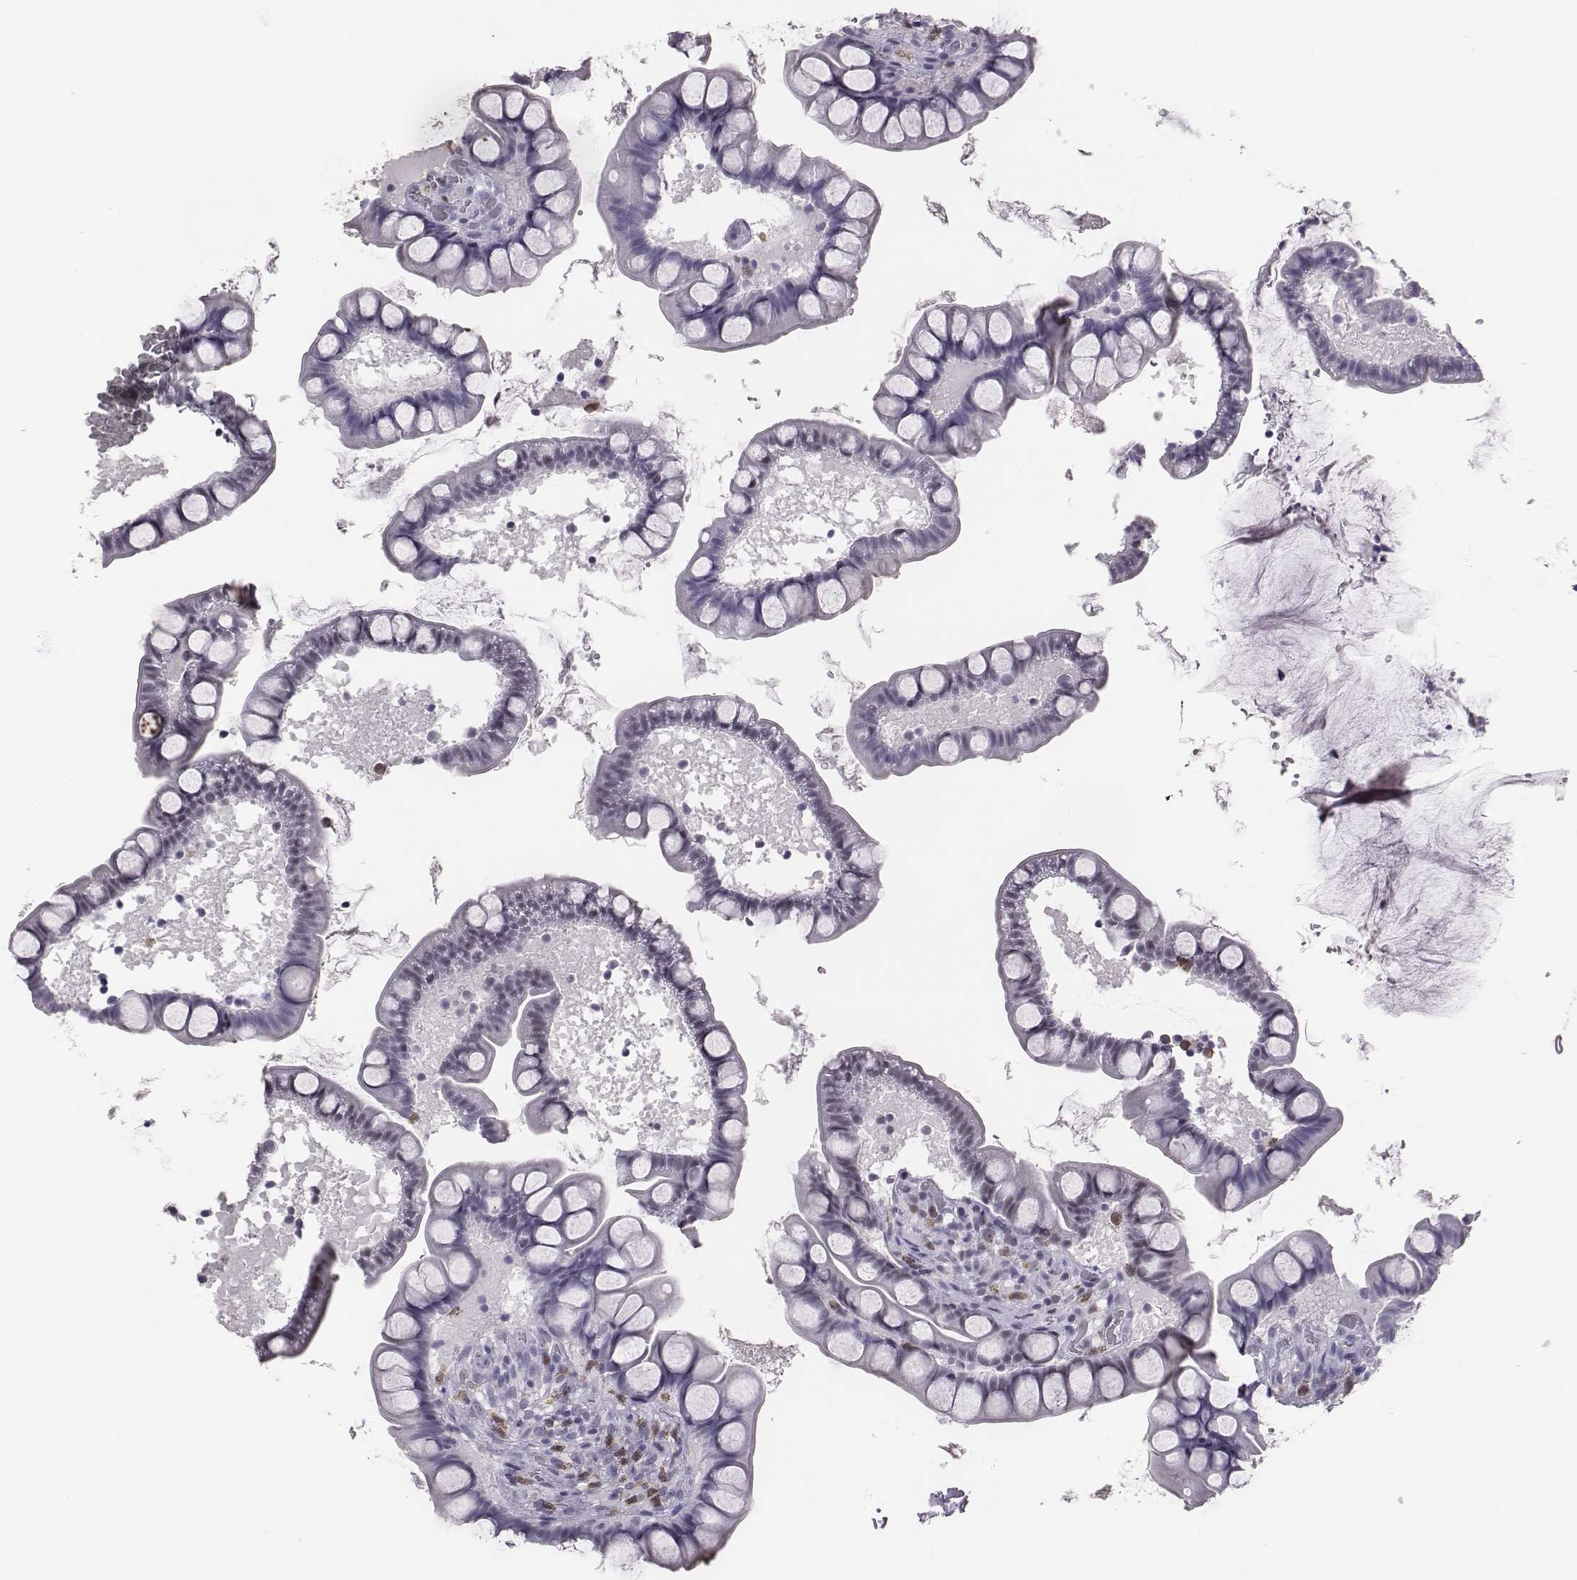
{"staining": {"intensity": "negative", "quantity": "none", "location": "none"}, "tissue": "small intestine", "cell_type": "Glandular cells", "image_type": "normal", "snomed": [{"axis": "morphology", "description": "Normal tissue, NOS"}, {"axis": "topography", "description": "Small intestine"}], "caption": "DAB (3,3'-diaminobenzidine) immunohistochemical staining of normal human small intestine displays no significant positivity in glandular cells.", "gene": "ACOD1", "patient": {"sex": "male", "age": 70}}